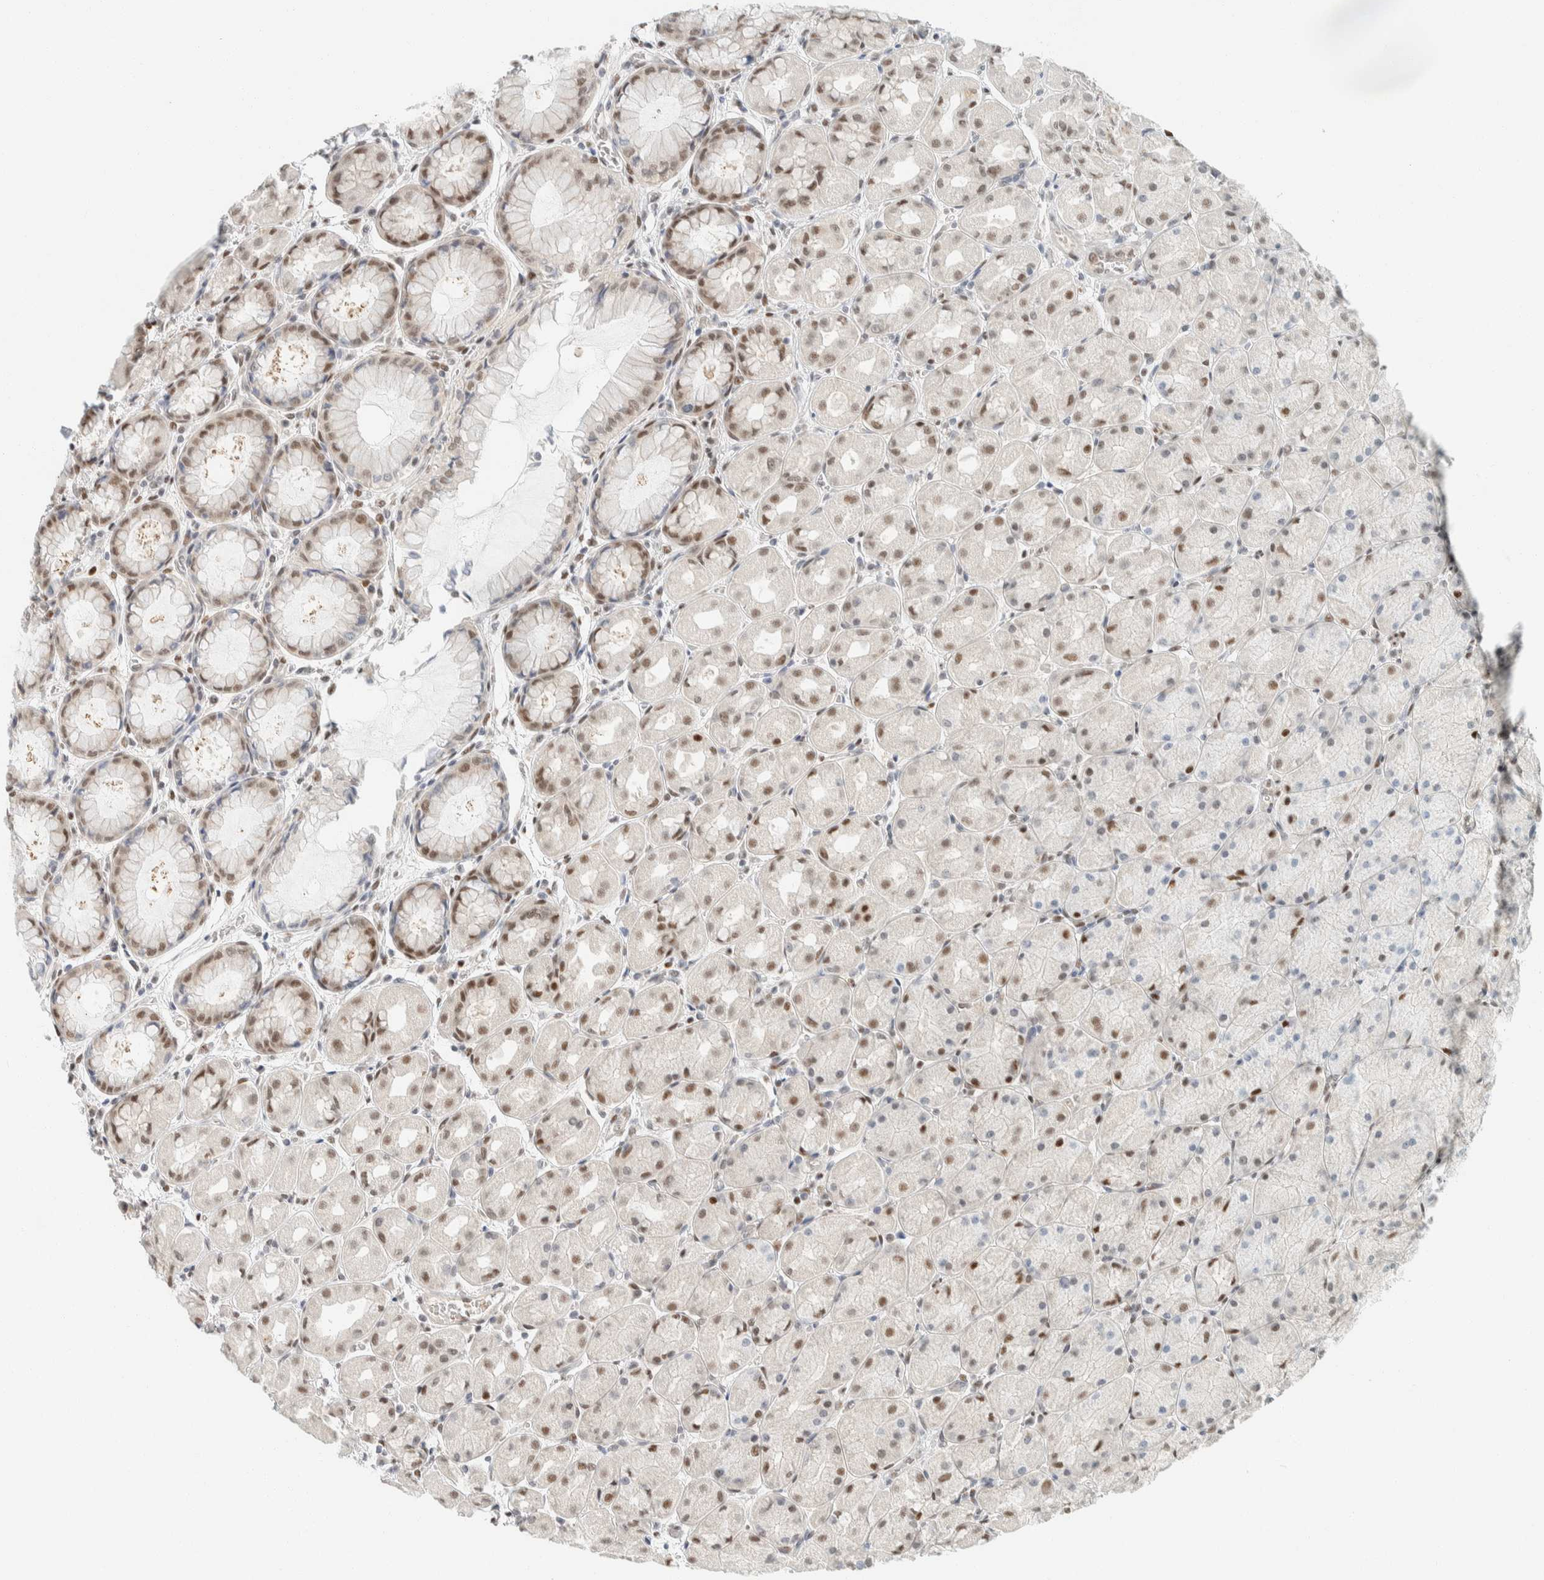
{"staining": {"intensity": "strong", "quantity": "25%-75%", "location": "cytoplasmic/membranous,nuclear"}, "tissue": "stomach", "cell_type": "Glandular cells", "image_type": "normal", "snomed": [{"axis": "morphology", "description": "Normal tissue, NOS"}, {"axis": "topography", "description": "Stomach, upper"}], "caption": "Immunohistochemistry (IHC) staining of benign stomach, which displays high levels of strong cytoplasmic/membranous,nuclear staining in approximately 25%-75% of glandular cells indicating strong cytoplasmic/membranous,nuclear protein positivity. The staining was performed using DAB (brown) for protein detection and nuclei were counterstained in hematoxylin (blue).", "gene": "ZNF683", "patient": {"sex": "female", "age": 56}}